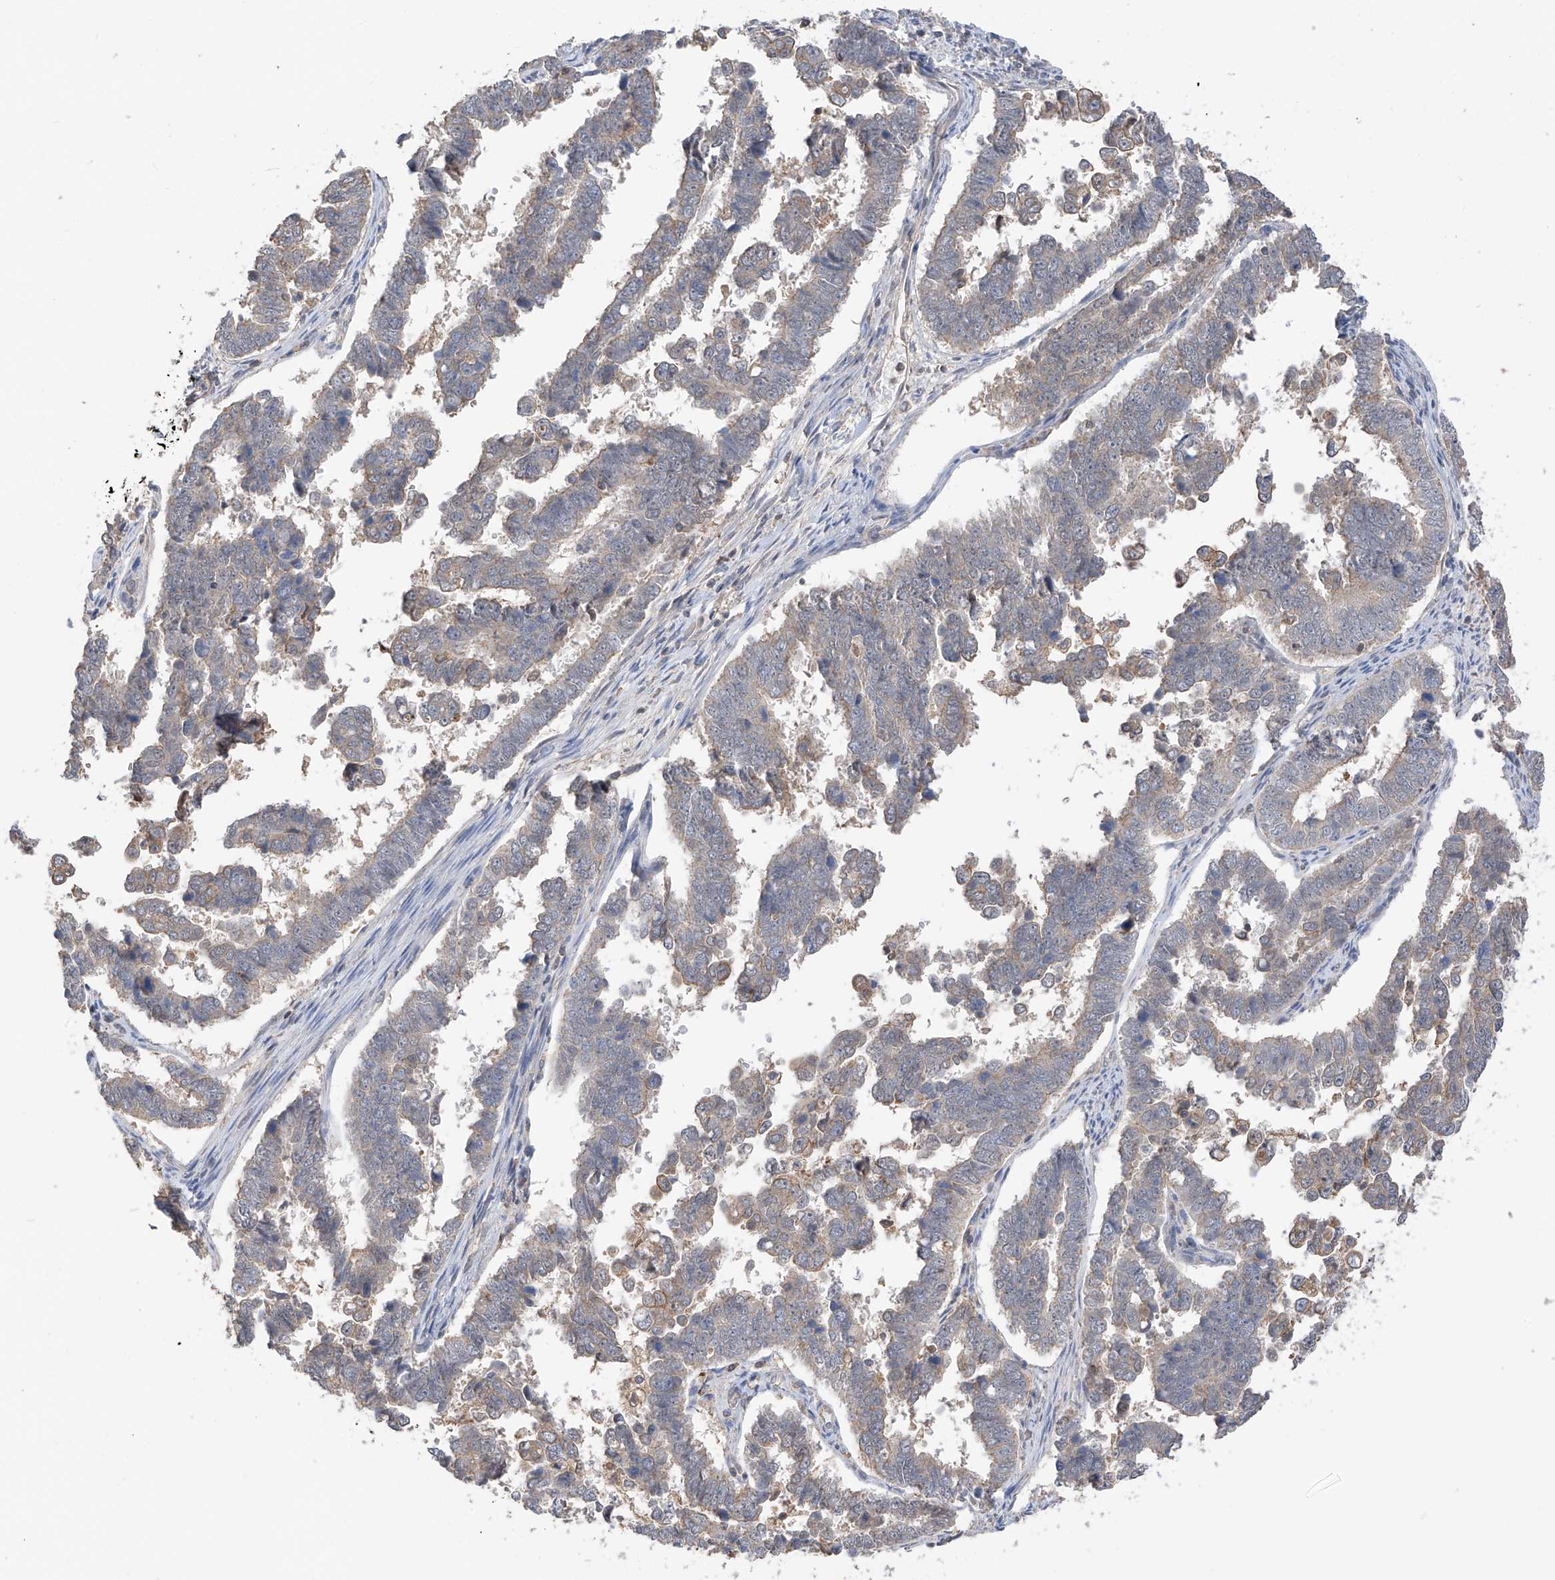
{"staining": {"intensity": "moderate", "quantity": "<25%", "location": "cytoplasmic/membranous"}, "tissue": "endometrial cancer", "cell_type": "Tumor cells", "image_type": "cancer", "snomed": [{"axis": "morphology", "description": "Adenocarcinoma, NOS"}, {"axis": "topography", "description": "Endometrium"}], "caption": "Tumor cells reveal low levels of moderate cytoplasmic/membranous expression in approximately <25% of cells in human endometrial cancer (adenocarcinoma).", "gene": "RPAIN", "patient": {"sex": "female", "age": 75}}